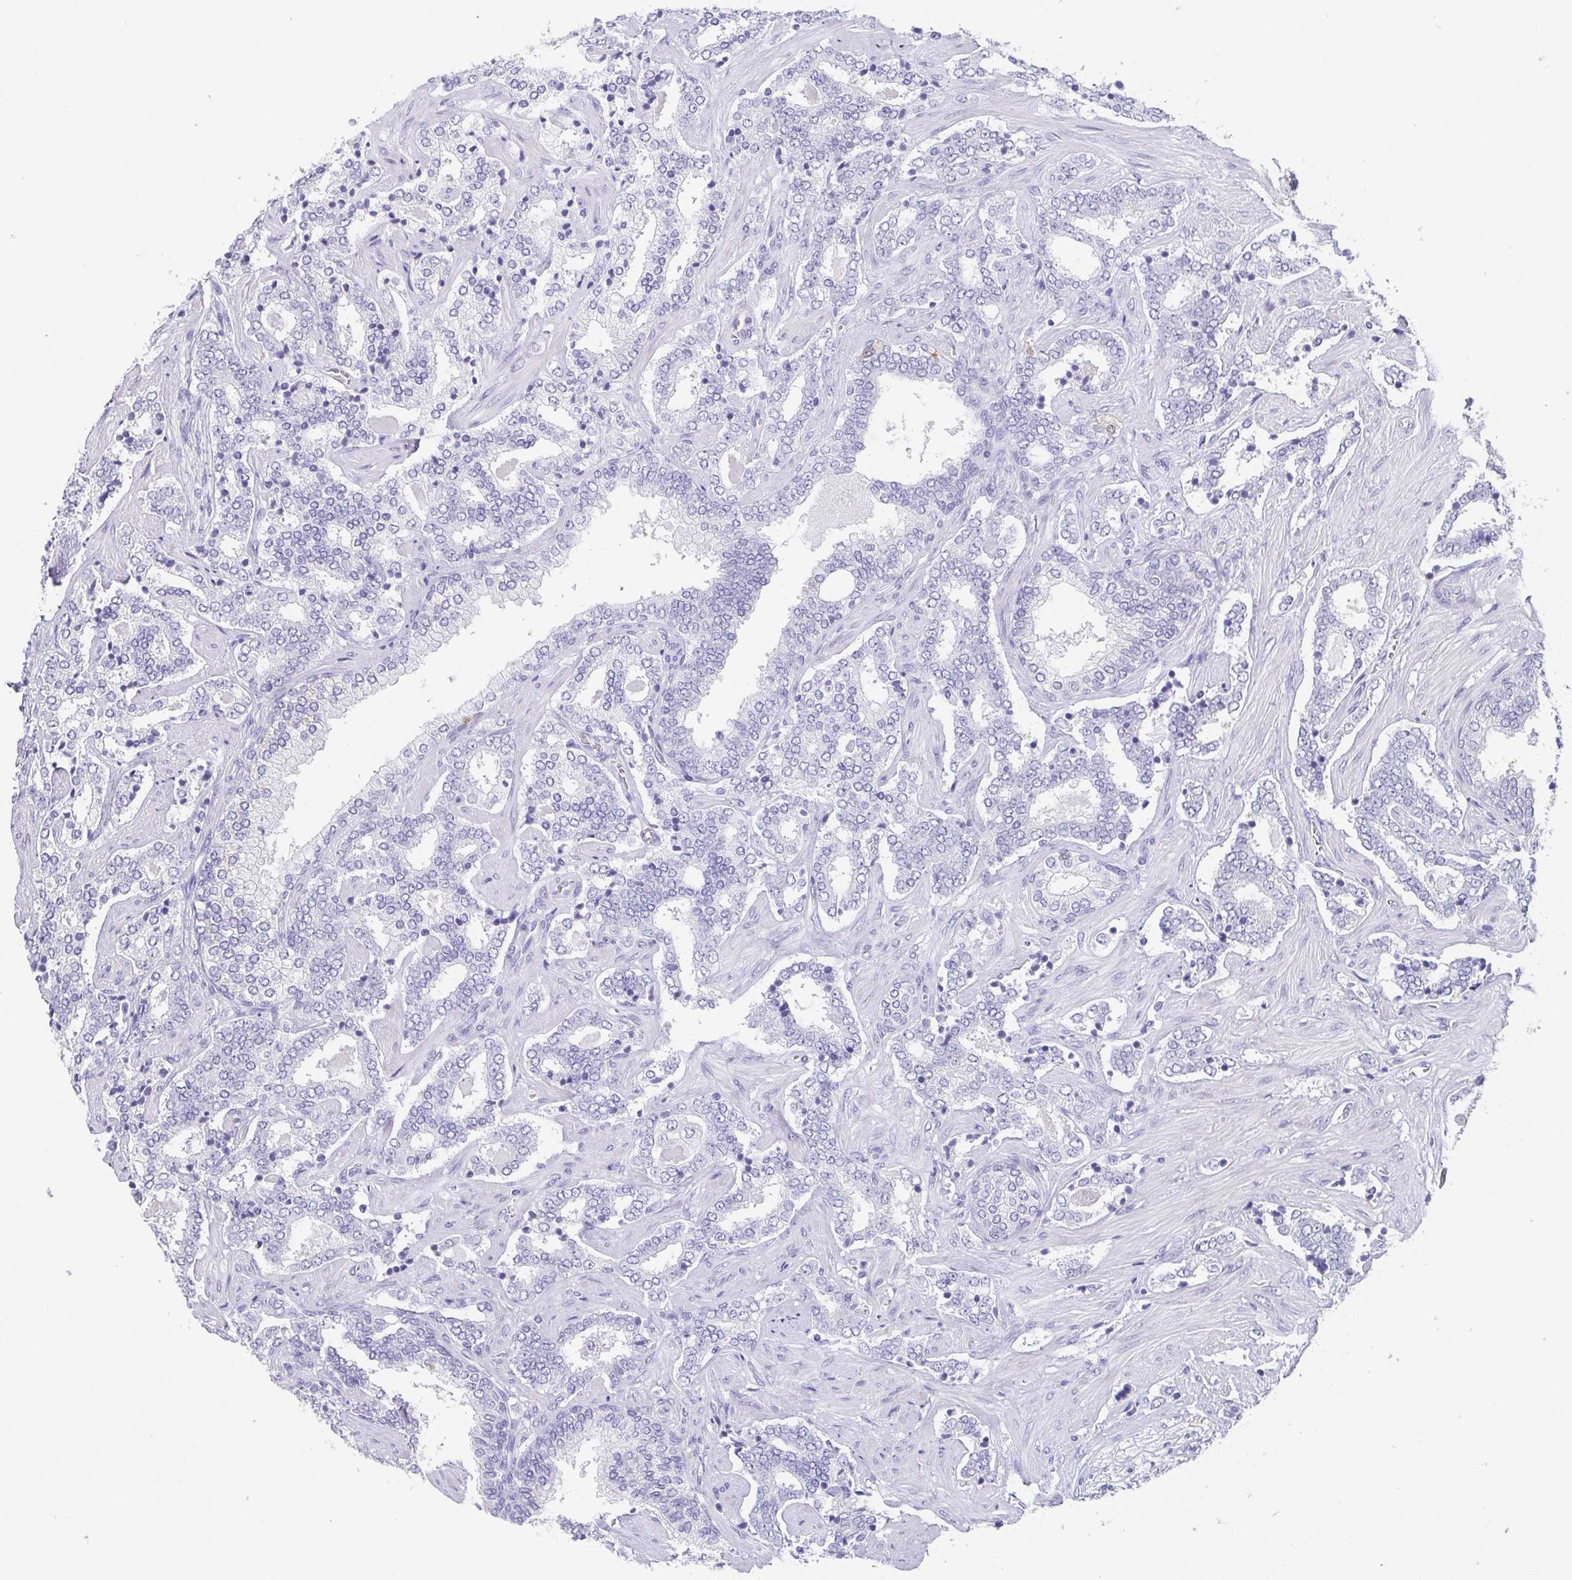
{"staining": {"intensity": "negative", "quantity": "none", "location": "none"}, "tissue": "prostate cancer", "cell_type": "Tumor cells", "image_type": "cancer", "snomed": [{"axis": "morphology", "description": "Adenocarcinoma, High grade"}, {"axis": "topography", "description": "Prostate"}], "caption": "This is a micrograph of immunohistochemistry staining of prostate adenocarcinoma (high-grade), which shows no expression in tumor cells.", "gene": "SCGN", "patient": {"sex": "male", "age": 60}}